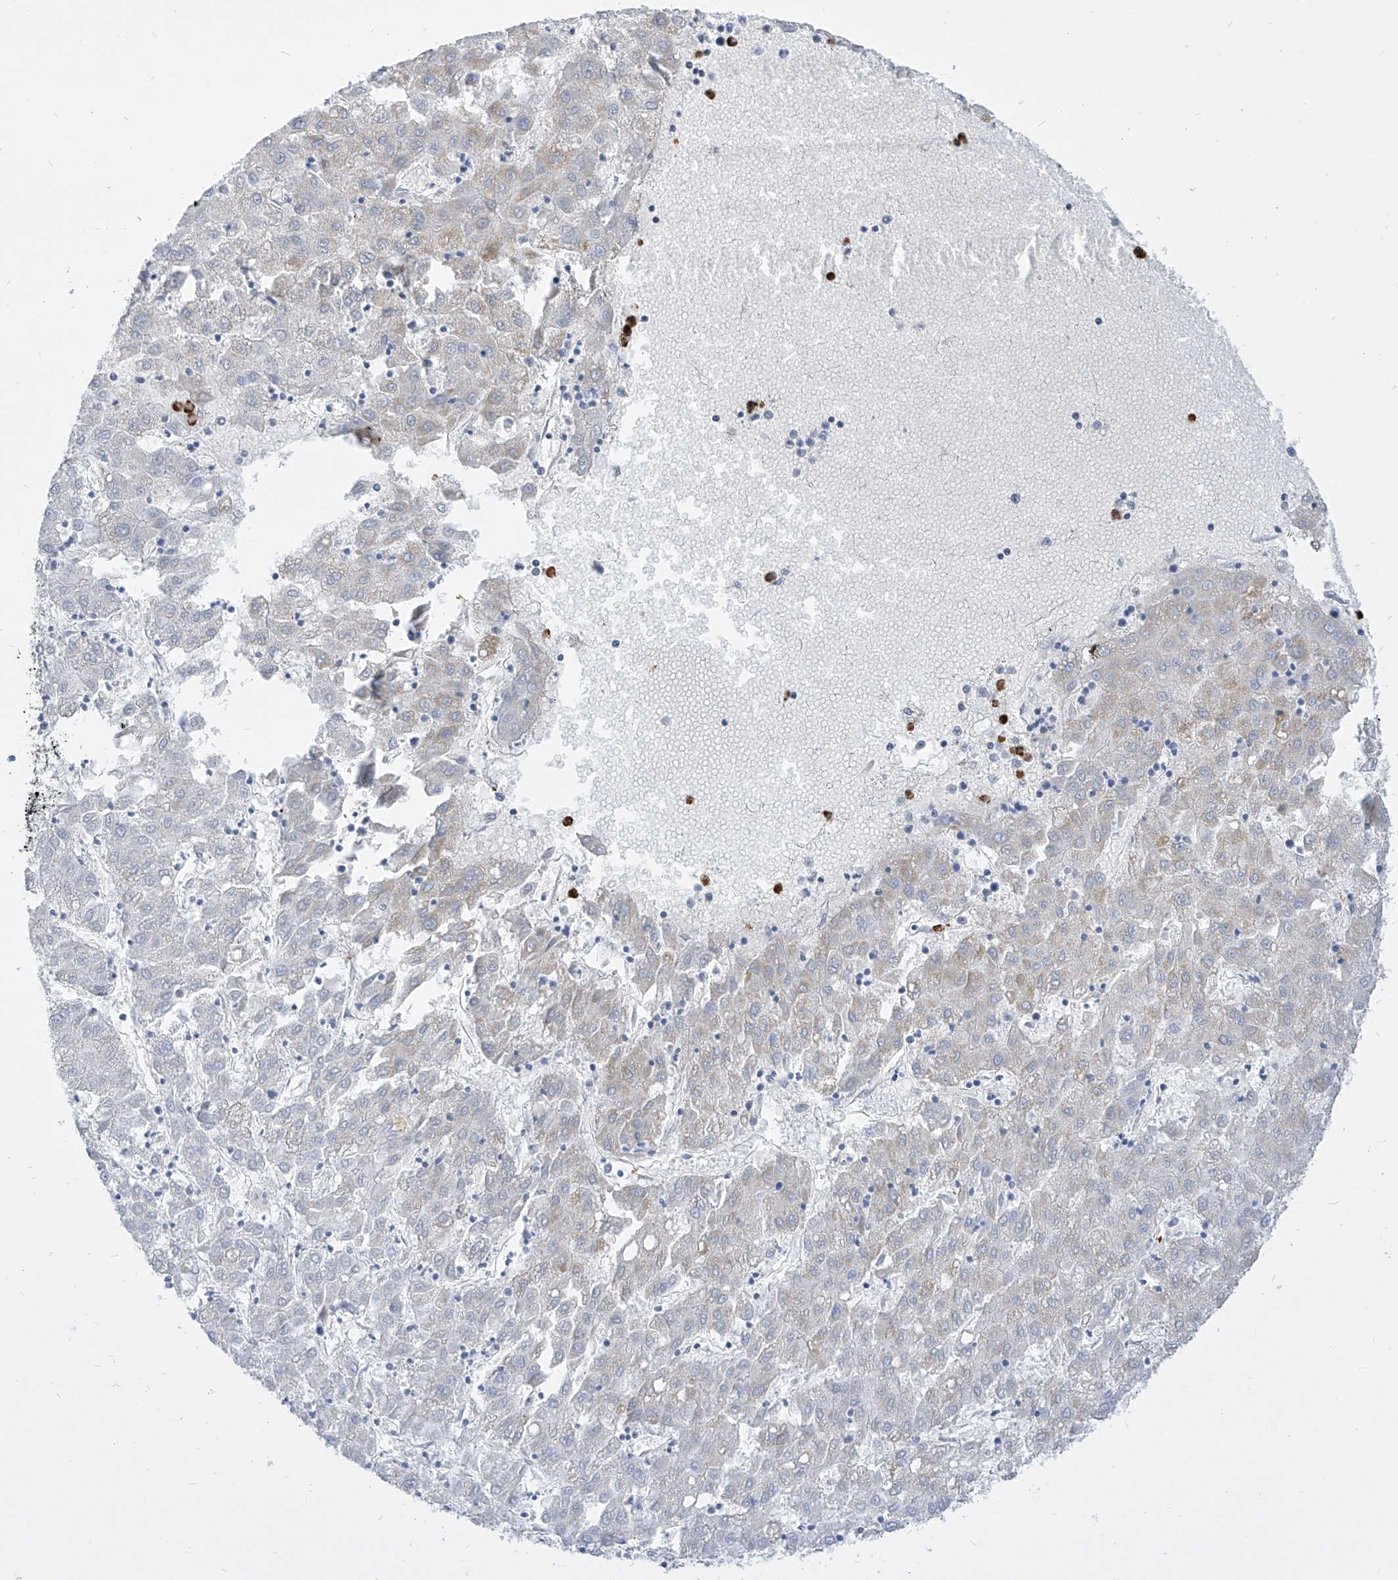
{"staining": {"intensity": "negative", "quantity": "none", "location": "none"}, "tissue": "liver cancer", "cell_type": "Tumor cells", "image_type": "cancer", "snomed": [{"axis": "morphology", "description": "Carcinoma, Hepatocellular, NOS"}, {"axis": "topography", "description": "Liver"}], "caption": "The image displays no staining of tumor cells in liver cancer.", "gene": "COQ3", "patient": {"sex": "male", "age": 72}}